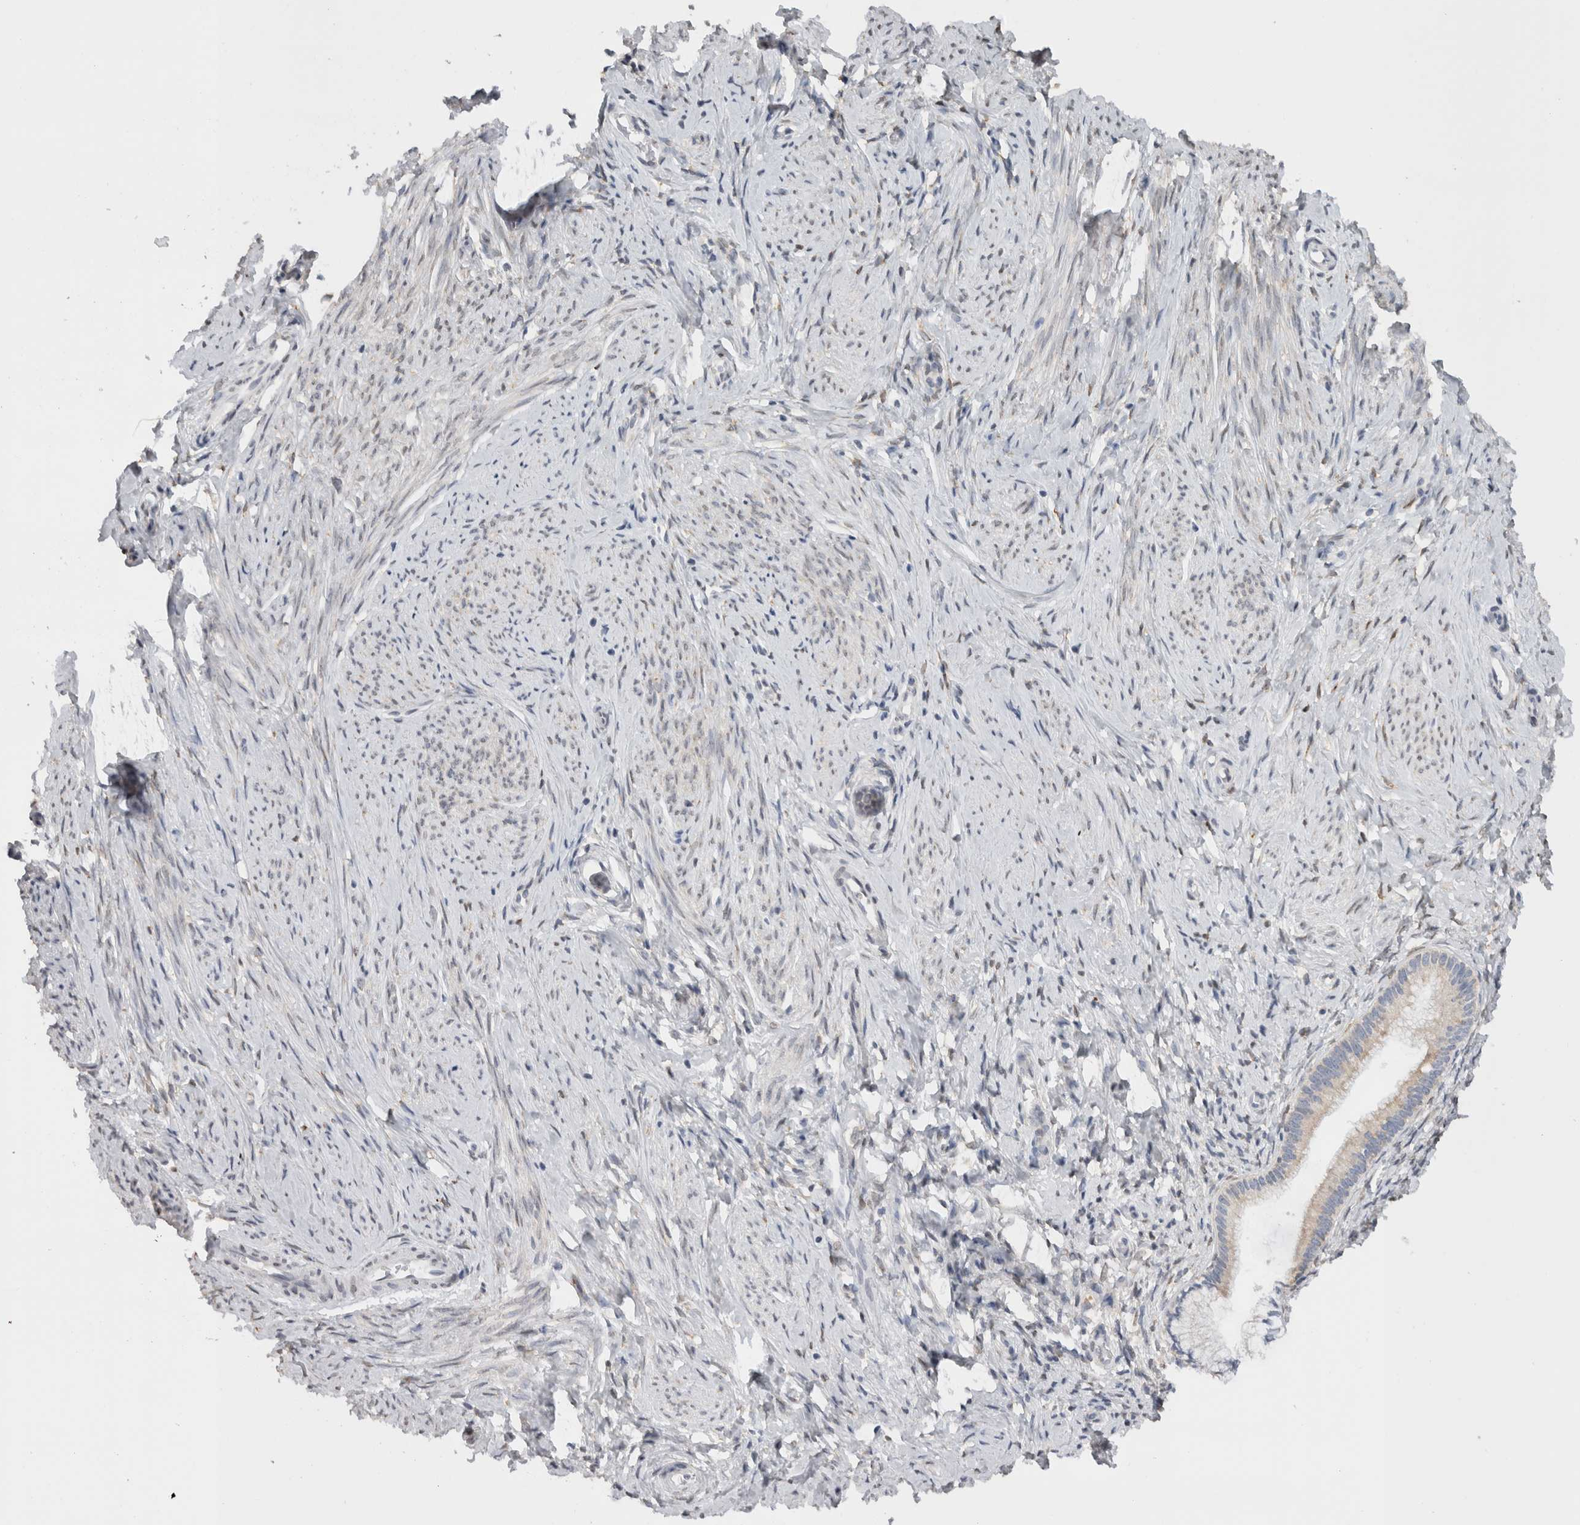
{"staining": {"intensity": "negative", "quantity": "none", "location": "none"}, "tissue": "cervix", "cell_type": "Glandular cells", "image_type": "normal", "snomed": [{"axis": "morphology", "description": "Normal tissue, NOS"}, {"axis": "topography", "description": "Cervix"}], "caption": "An immunohistochemistry (IHC) photomicrograph of benign cervix is shown. There is no staining in glandular cells of cervix.", "gene": "VCPIP1", "patient": {"sex": "female", "age": 36}}